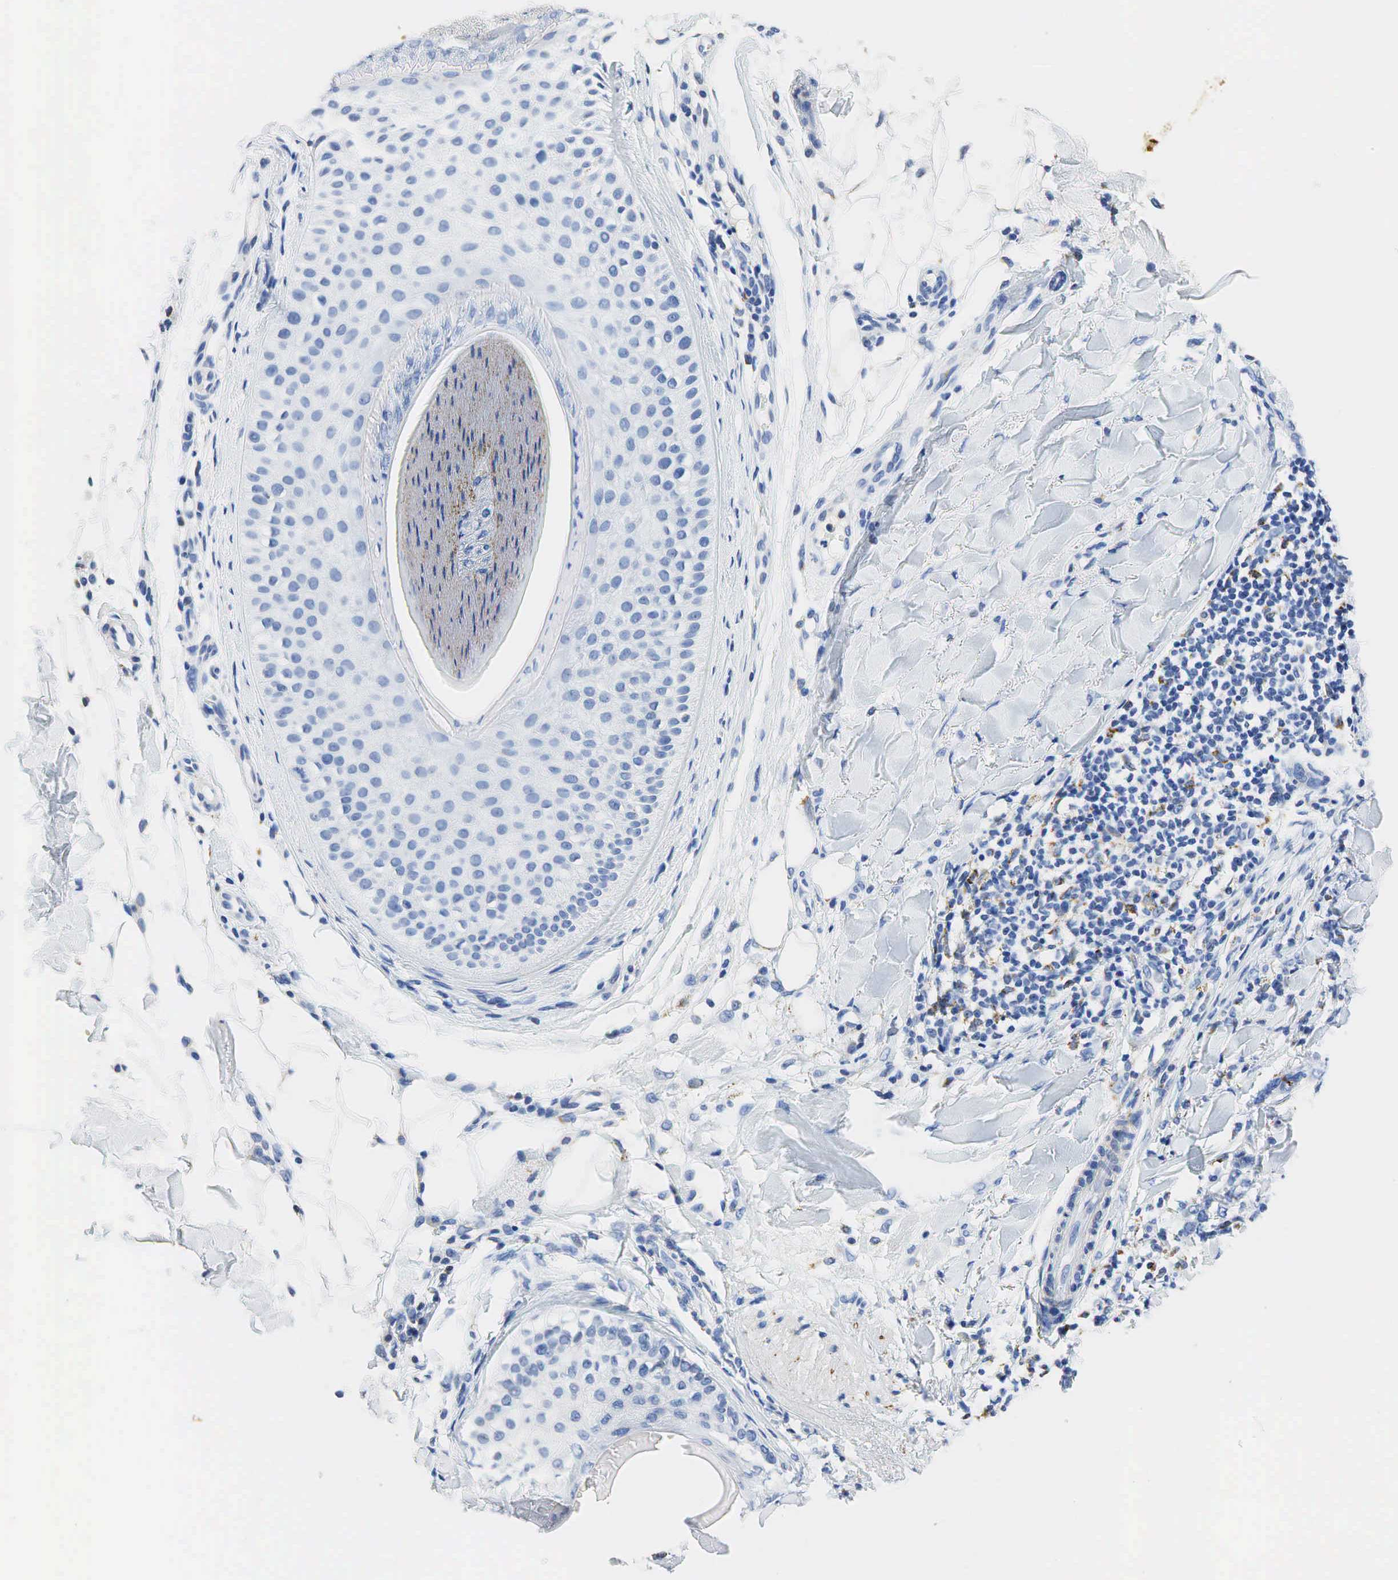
{"staining": {"intensity": "negative", "quantity": "none", "location": "none"}, "tissue": "skin cancer", "cell_type": "Tumor cells", "image_type": "cancer", "snomed": [{"axis": "morphology", "description": "Squamous cell carcinoma, NOS"}, {"axis": "topography", "description": "Skin"}], "caption": "The image reveals no significant staining in tumor cells of skin cancer.", "gene": "SYP", "patient": {"sex": "male", "age": 77}}